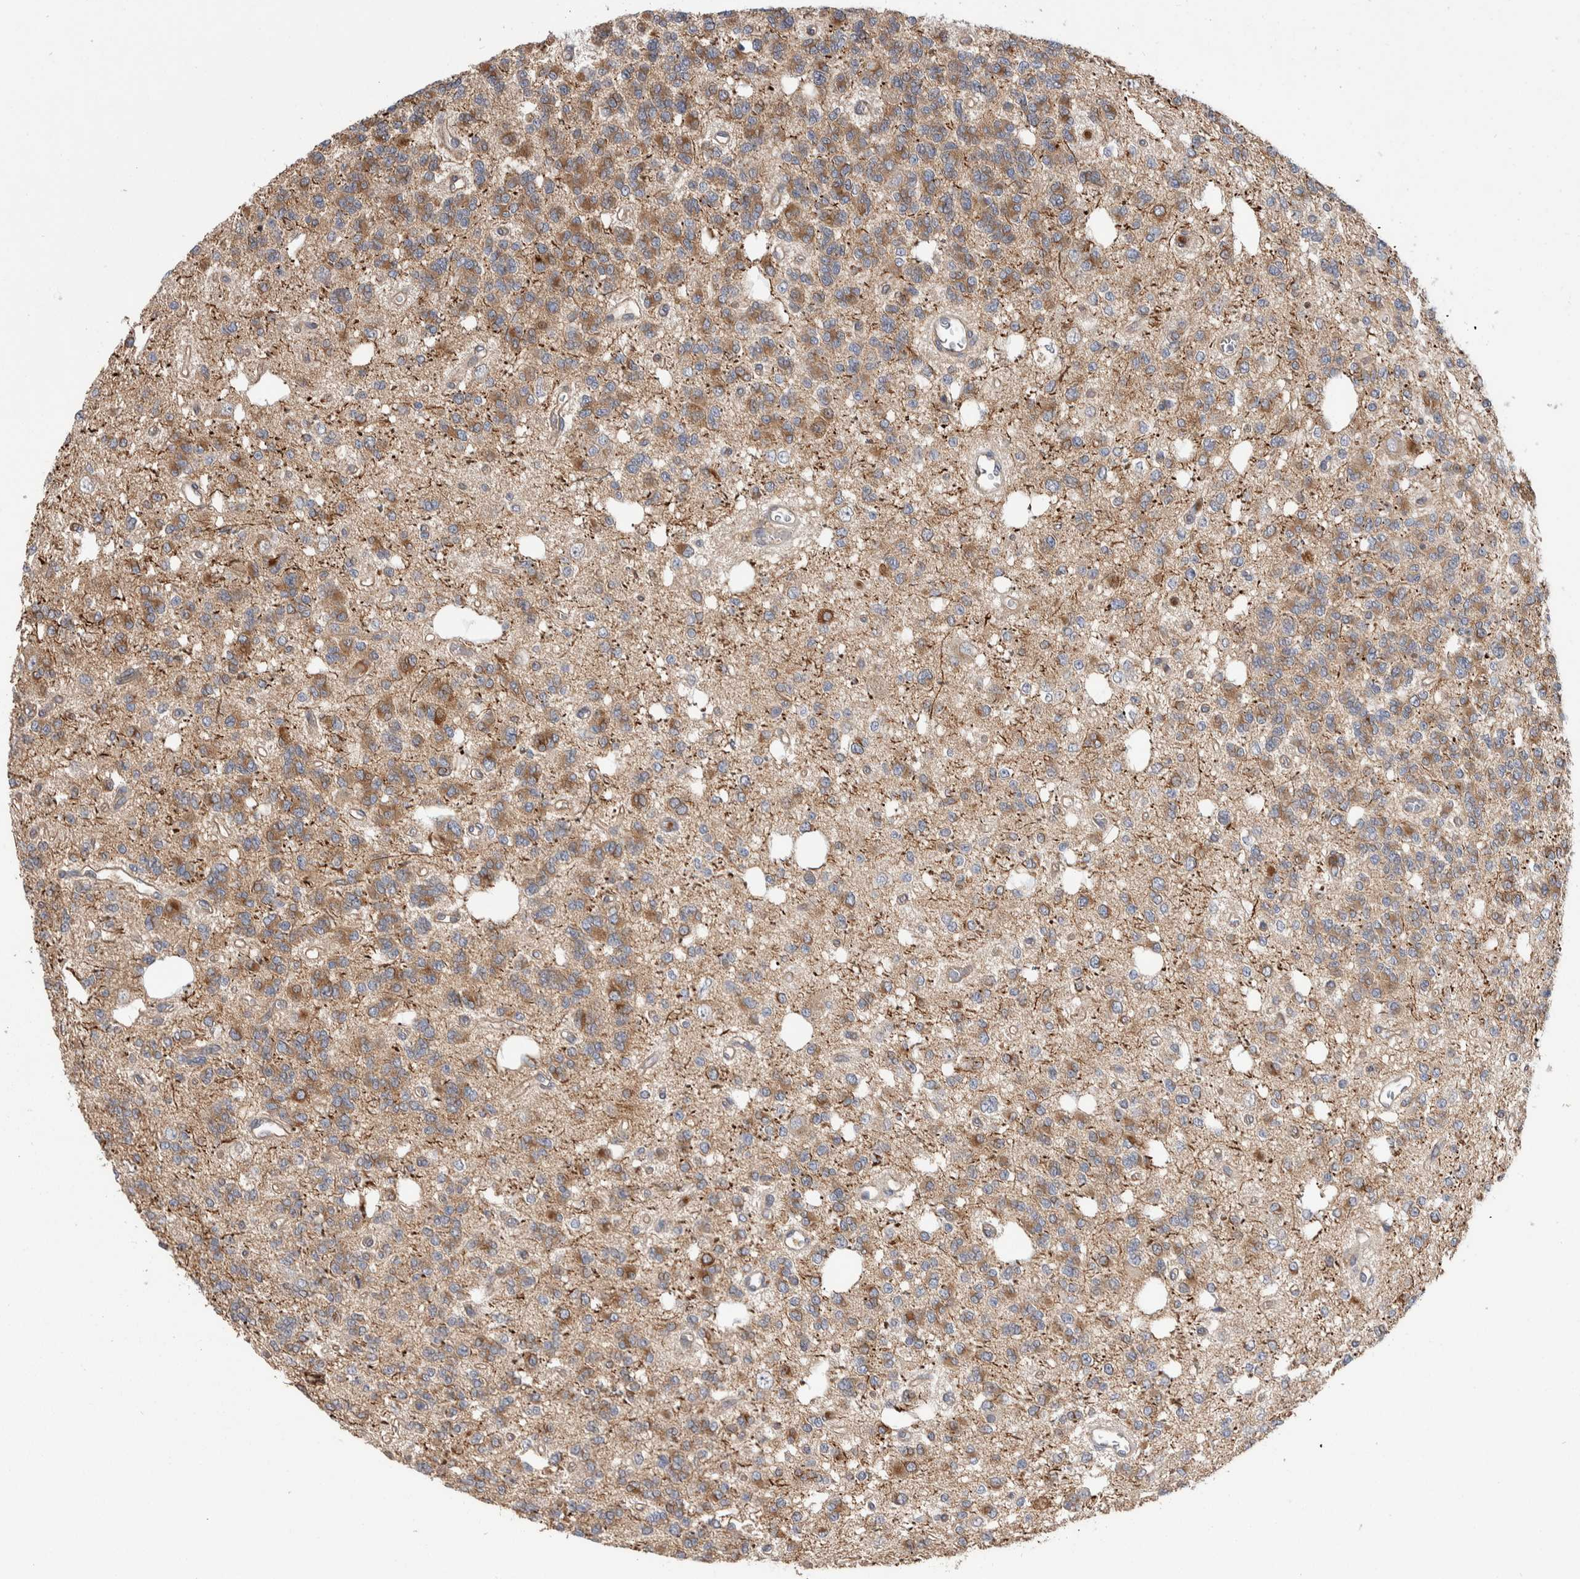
{"staining": {"intensity": "moderate", "quantity": "25%-75%", "location": "cytoplasmic/membranous"}, "tissue": "glioma", "cell_type": "Tumor cells", "image_type": "cancer", "snomed": [{"axis": "morphology", "description": "Glioma, malignant, Low grade"}, {"axis": "topography", "description": "Brain"}], "caption": "Brown immunohistochemical staining in human malignant glioma (low-grade) exhibits moderate cytoplasmic/membranous positivity in approximately 25%-75% of tumor cells. (Stains: DAB in brown, nuclei in blue, Microscopy: brightfield microscopy at high magnification).", "gene": "SDCBP", "patient": {"sex": "male", "age": 38}}